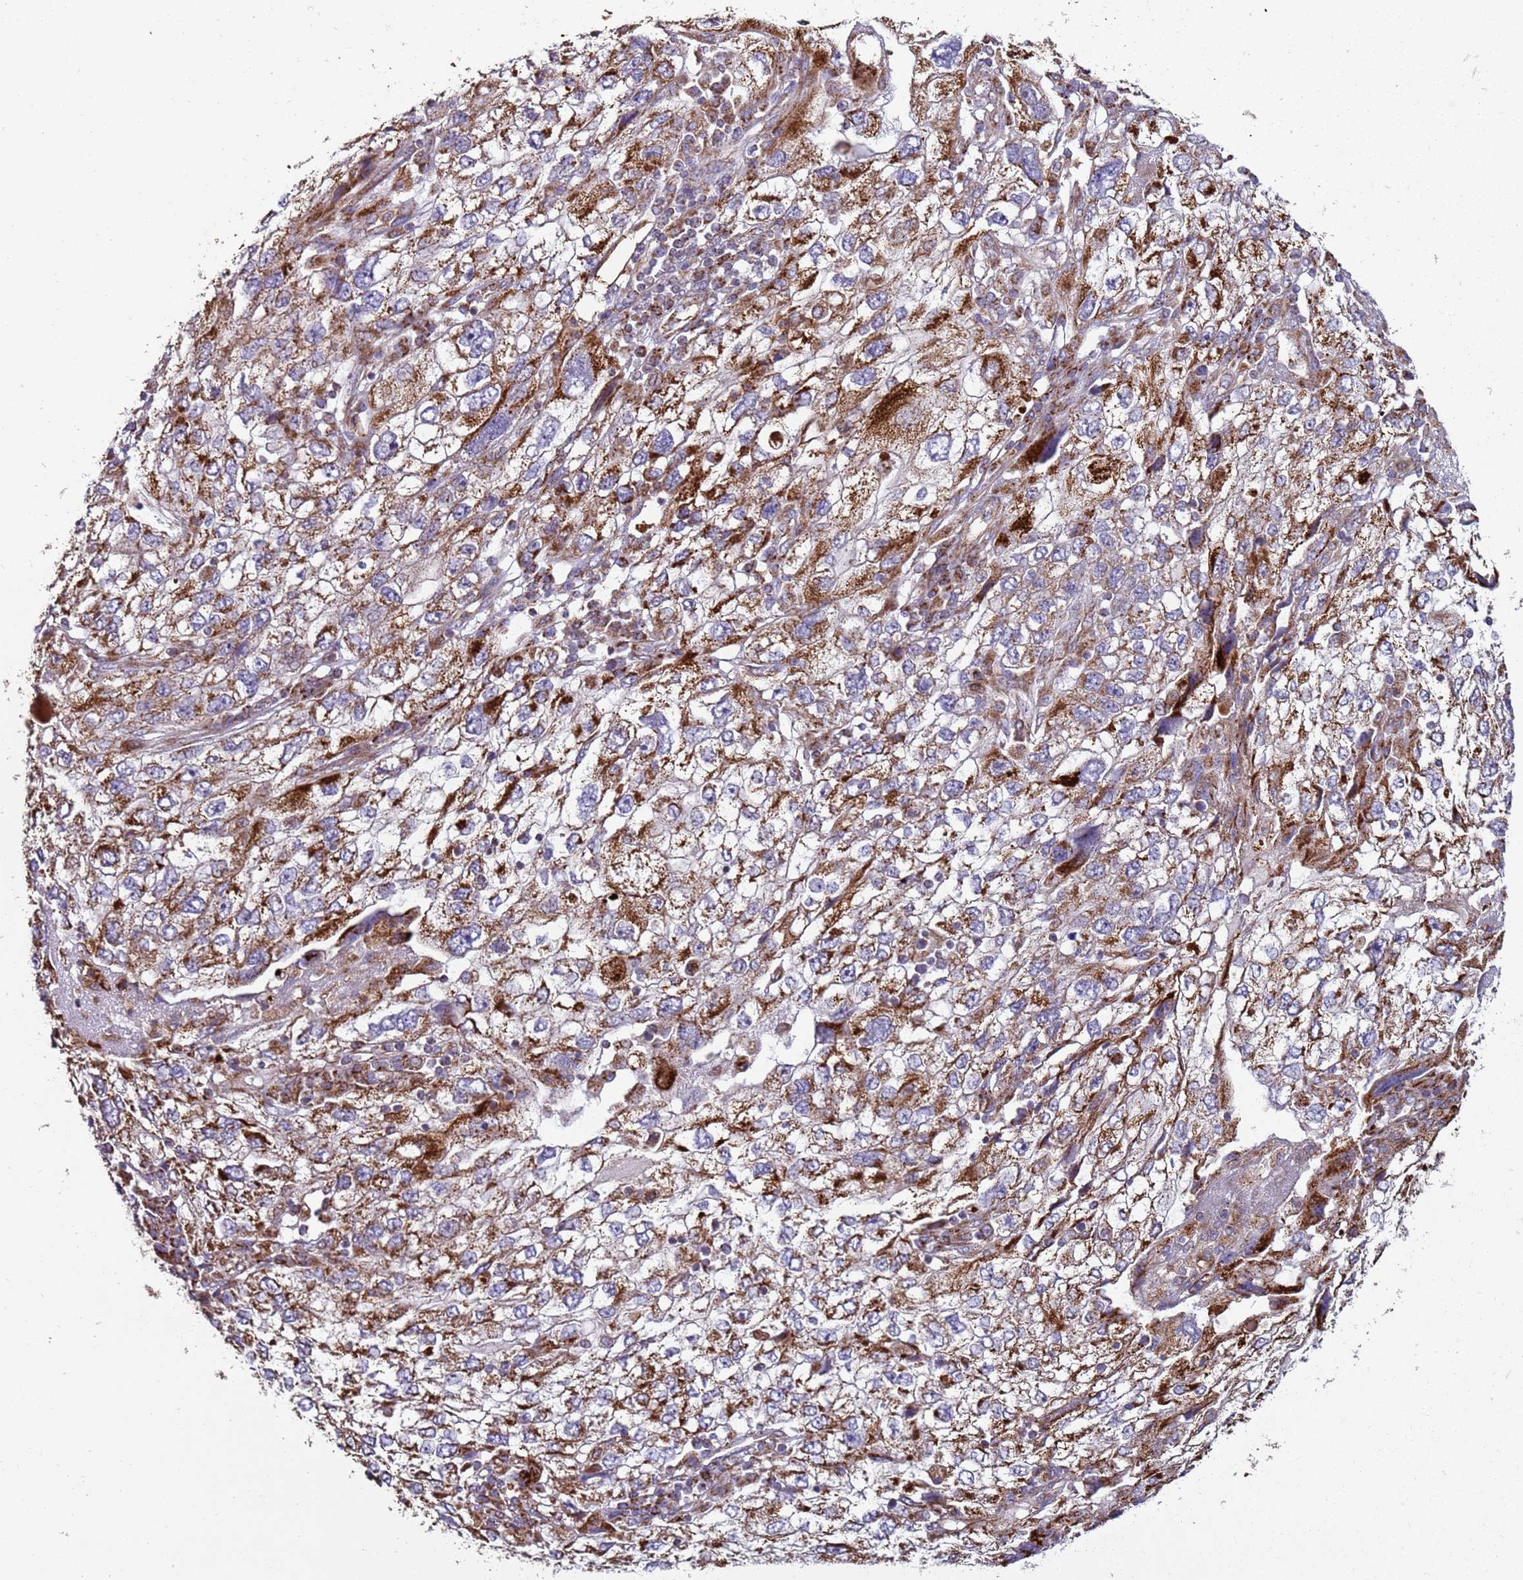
{"staining": {"intensity": "strong", "quantity": ">75%", "location": "cytoplasmic/membranous"}, "tissue": "endometrial cancer", "cell_type": "Tumor cells", "image_type": "cancer", "snomed": [{"axis": "morphology", "description": "Adenocarcinoma, NOS"}, {"axis": "topography", "description": "Endometrium"}], "caption": "The histopathology image reveals staining of endometrial cancer (adenocarcinoma), revealing strong cytoplasmic/membranous protein expression (brown color) within tumor cells.", "gene": "FBXO33", "patient": {"sex": "female", "age": 49}}